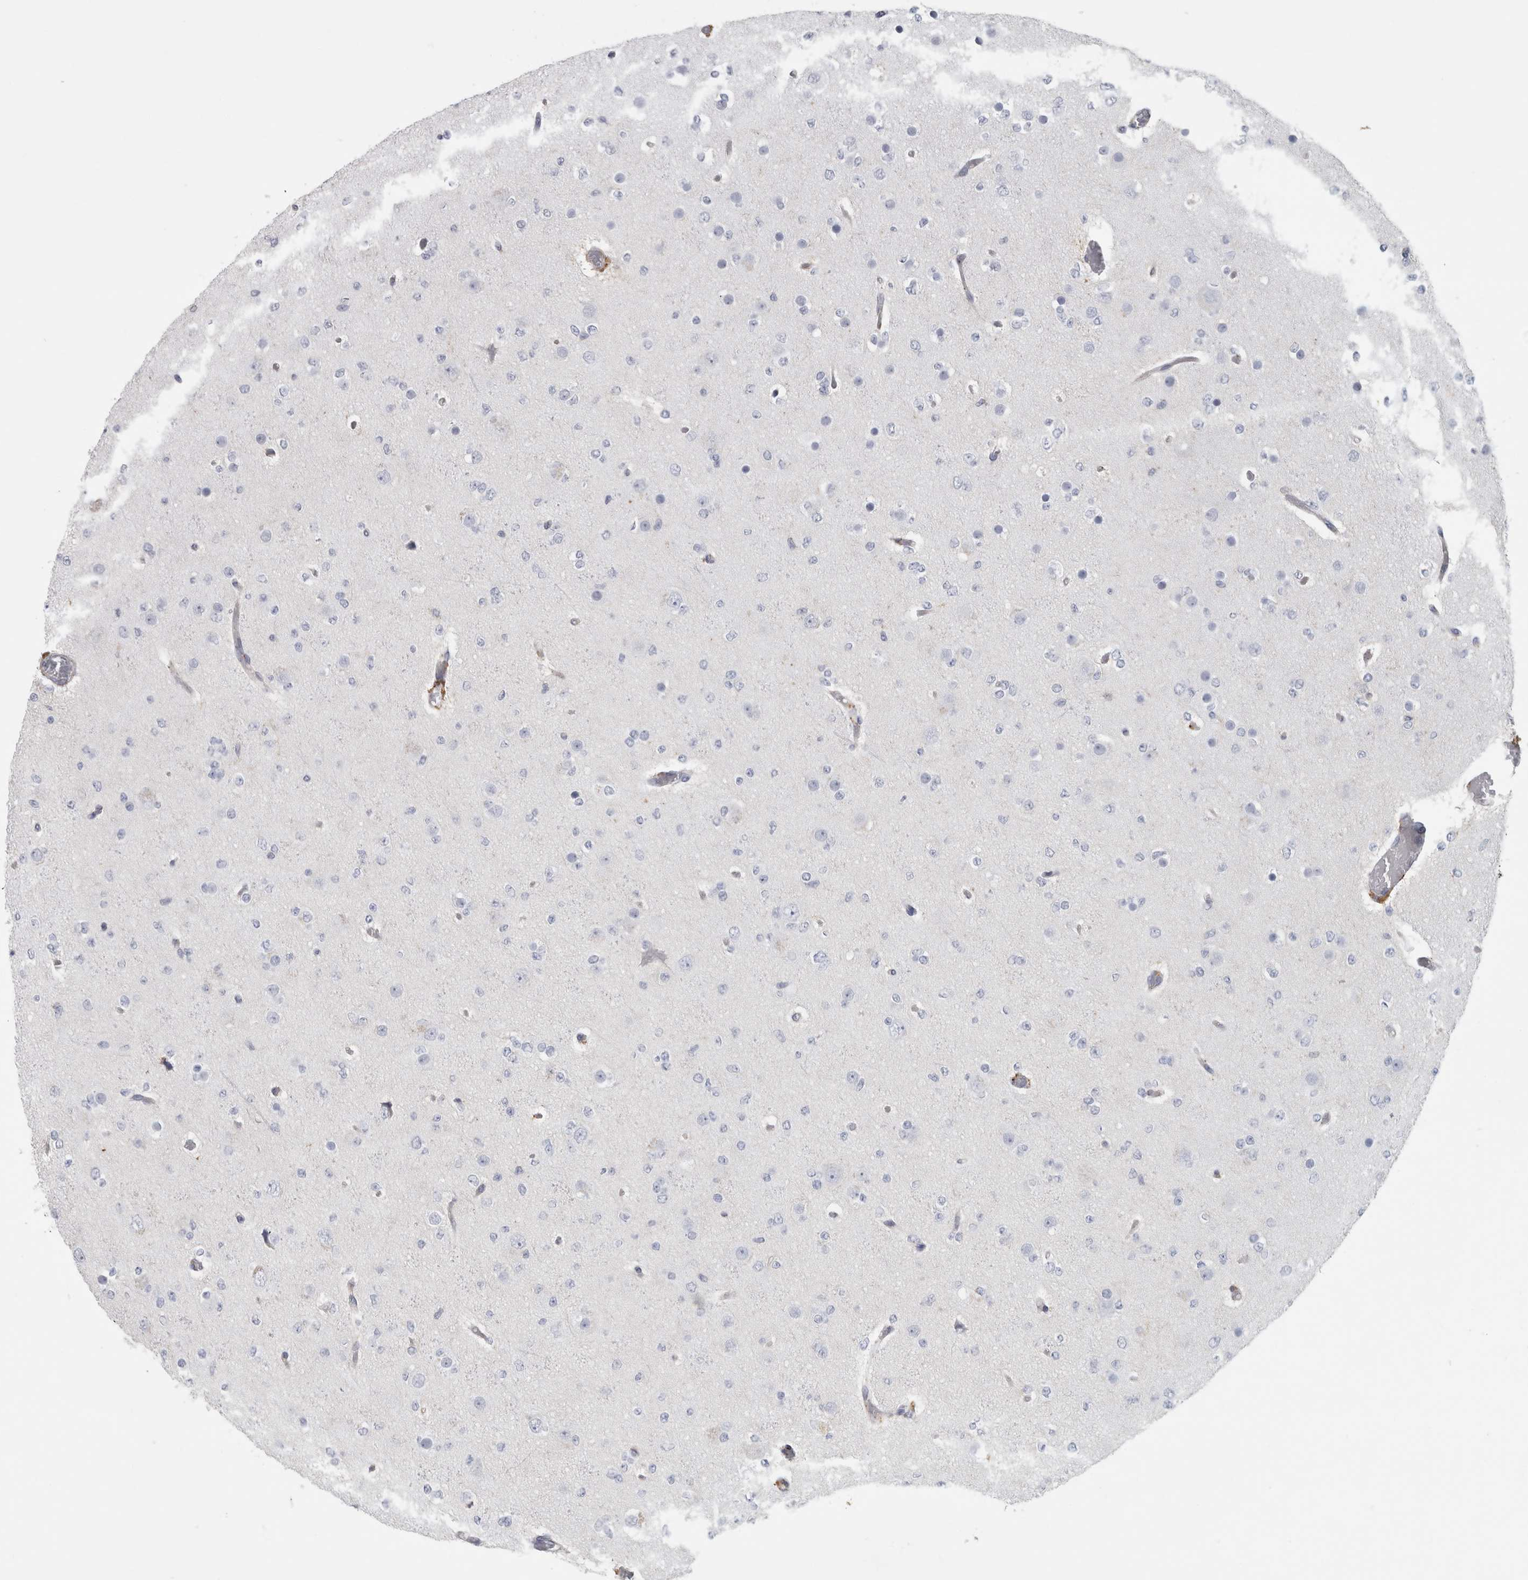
{"staining": {"intensity": "negative", "quantity": "none", "location": "none"}, "tissue": "glioma", "cell_type": "Tumor cells", "image_type": "cancer", "snomed": [{"axis": "morphology", "description": "Glioma, malignant, Low grade"}, {"axis": "topography", "description": "Brain"}], "caption": "This is an immunohistochemistry (IHC) image of human malignant glioma (low-grade). There is no expression in tumor cells.", "gene": "DNAJC24", "patient": {"sex": "female", "age": 22}}